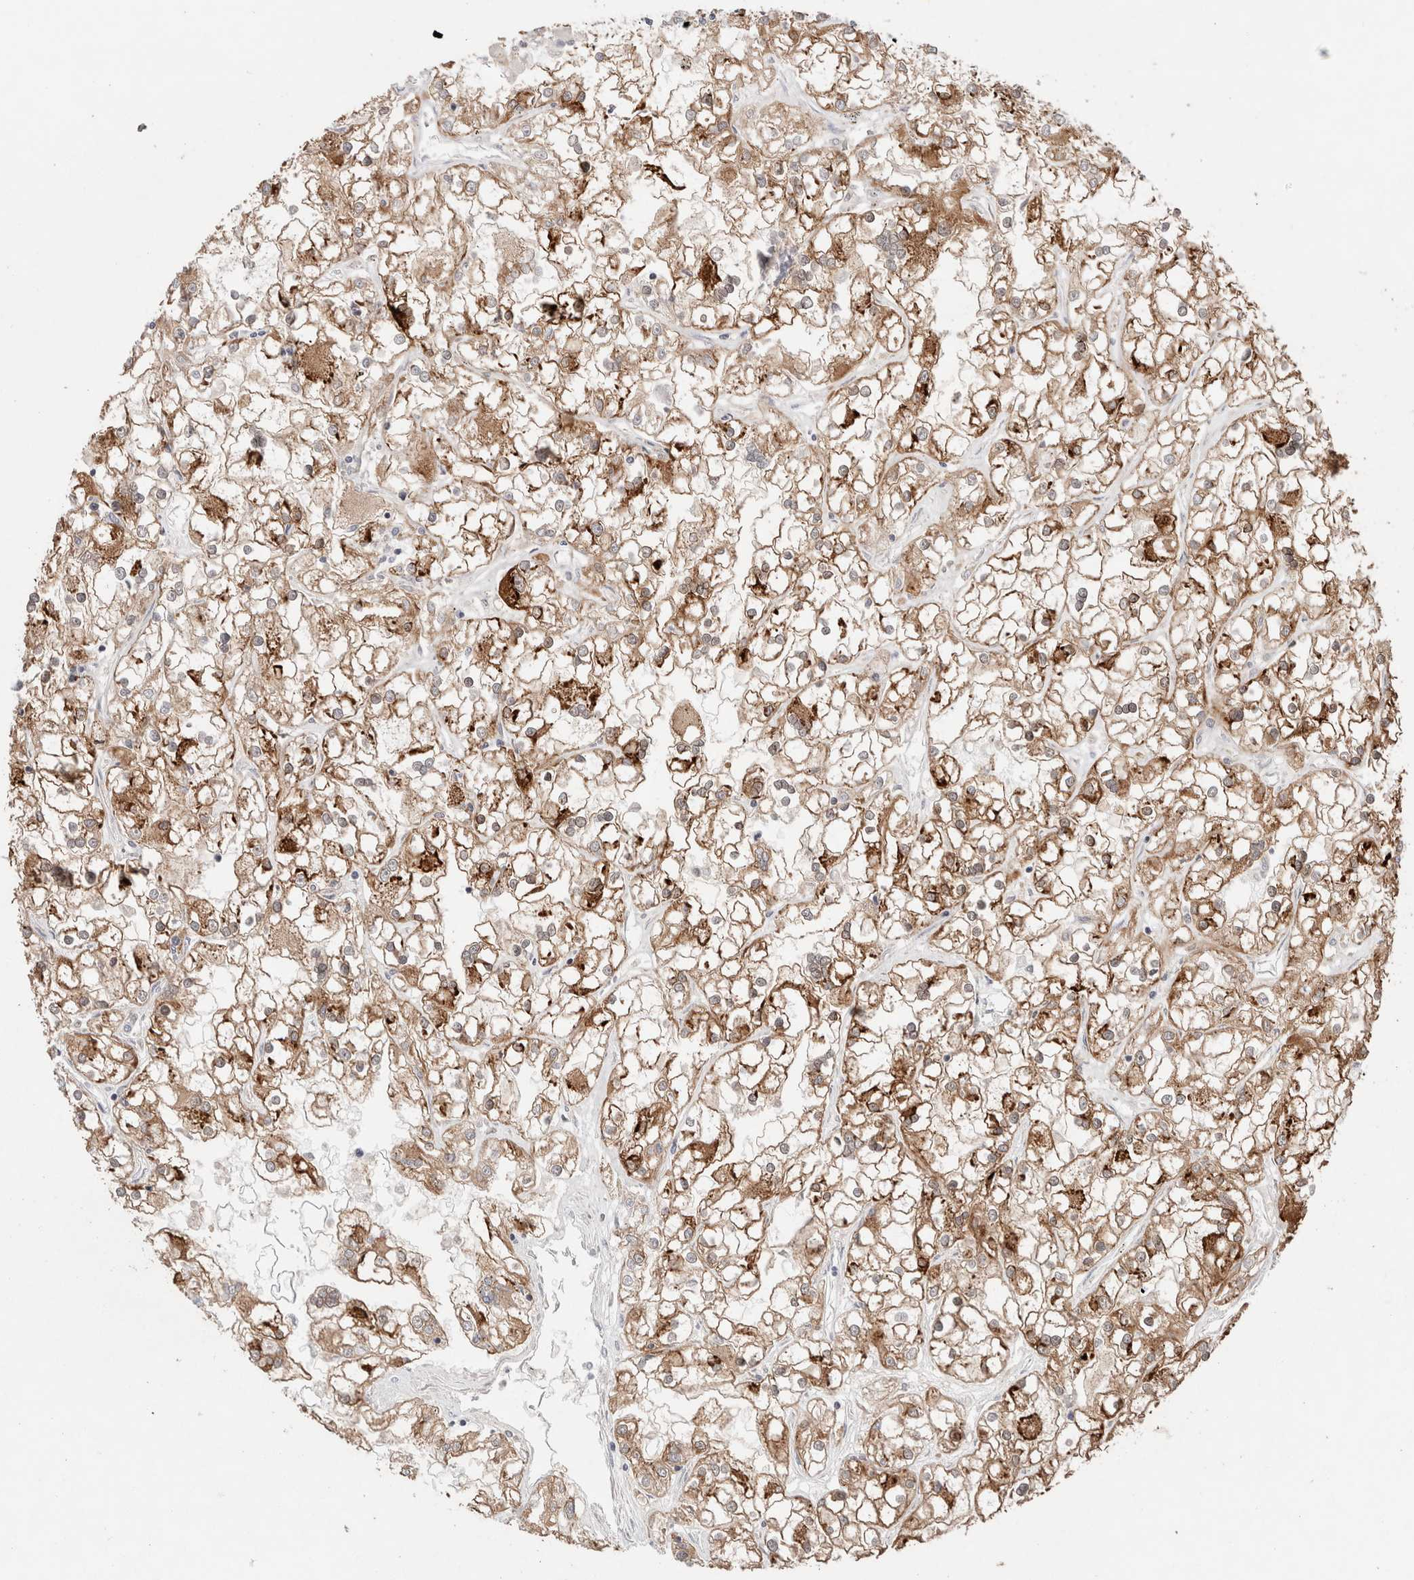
{"staining": {"intensity": "moderate", "quantity": "25%-75%", "location": "cytoplasmic/membranous"}, "tissue": "renal cancer", "cell_type": "Tumor cells", "image_type": "cancer", "snomed": [{"axis": "morphology", "description": "Adenocarcinoma, NOS"}, {"axis": "topography", "description": "Kidney"}], "caption": "There is medium levels of moderate cytoplasmic/membranous positivity in tumor cells of renal adenocarcinoma, as demonstrated by immunohistochemical staining (brown color).", "gene": "ERI3", "patient": {"sex": "female", "age": 52}}